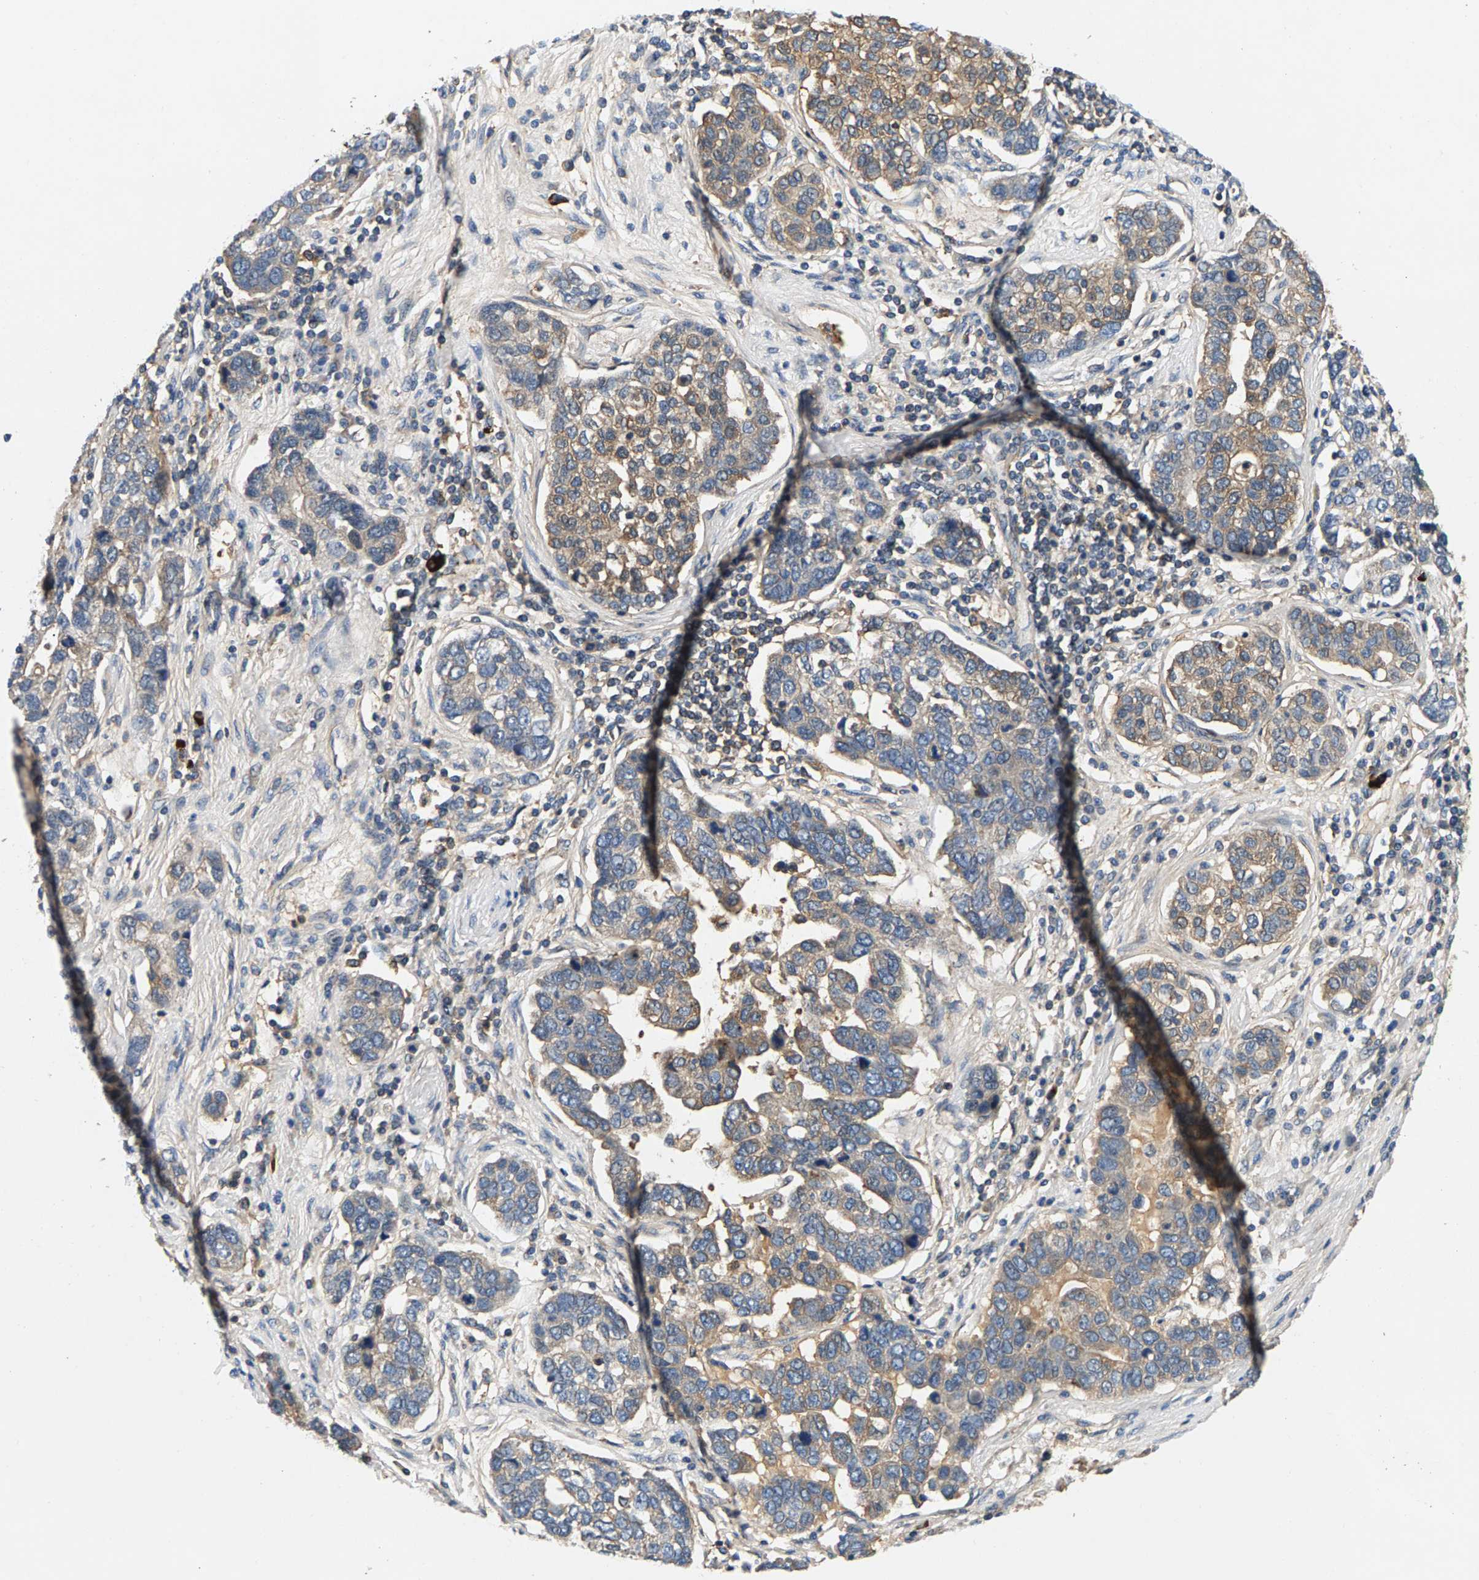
{"staining": {"intensity": "weak", "quantity": "25%-75%", "location": "cytoplasmic/membranous"}, "tissue": "pancreatic cancer", "cell_type": "Tumor cells", "image_type": "cancer", "snomed": [{"axis": "morphology", "description": "Adenocarcinoma, NOS"}, {"axis": "topography", "description": "Pancreas"}], "caption": "IHC image of human adenocarcinoma (pancreatic) stained for a protein (brown), which shows low levels of weak cytoplasmic/membranous positivity in approximately 25%-75% of tumor cells.", "gene": "FAM78A", "patient": {"sex": "female", "age": 61}}